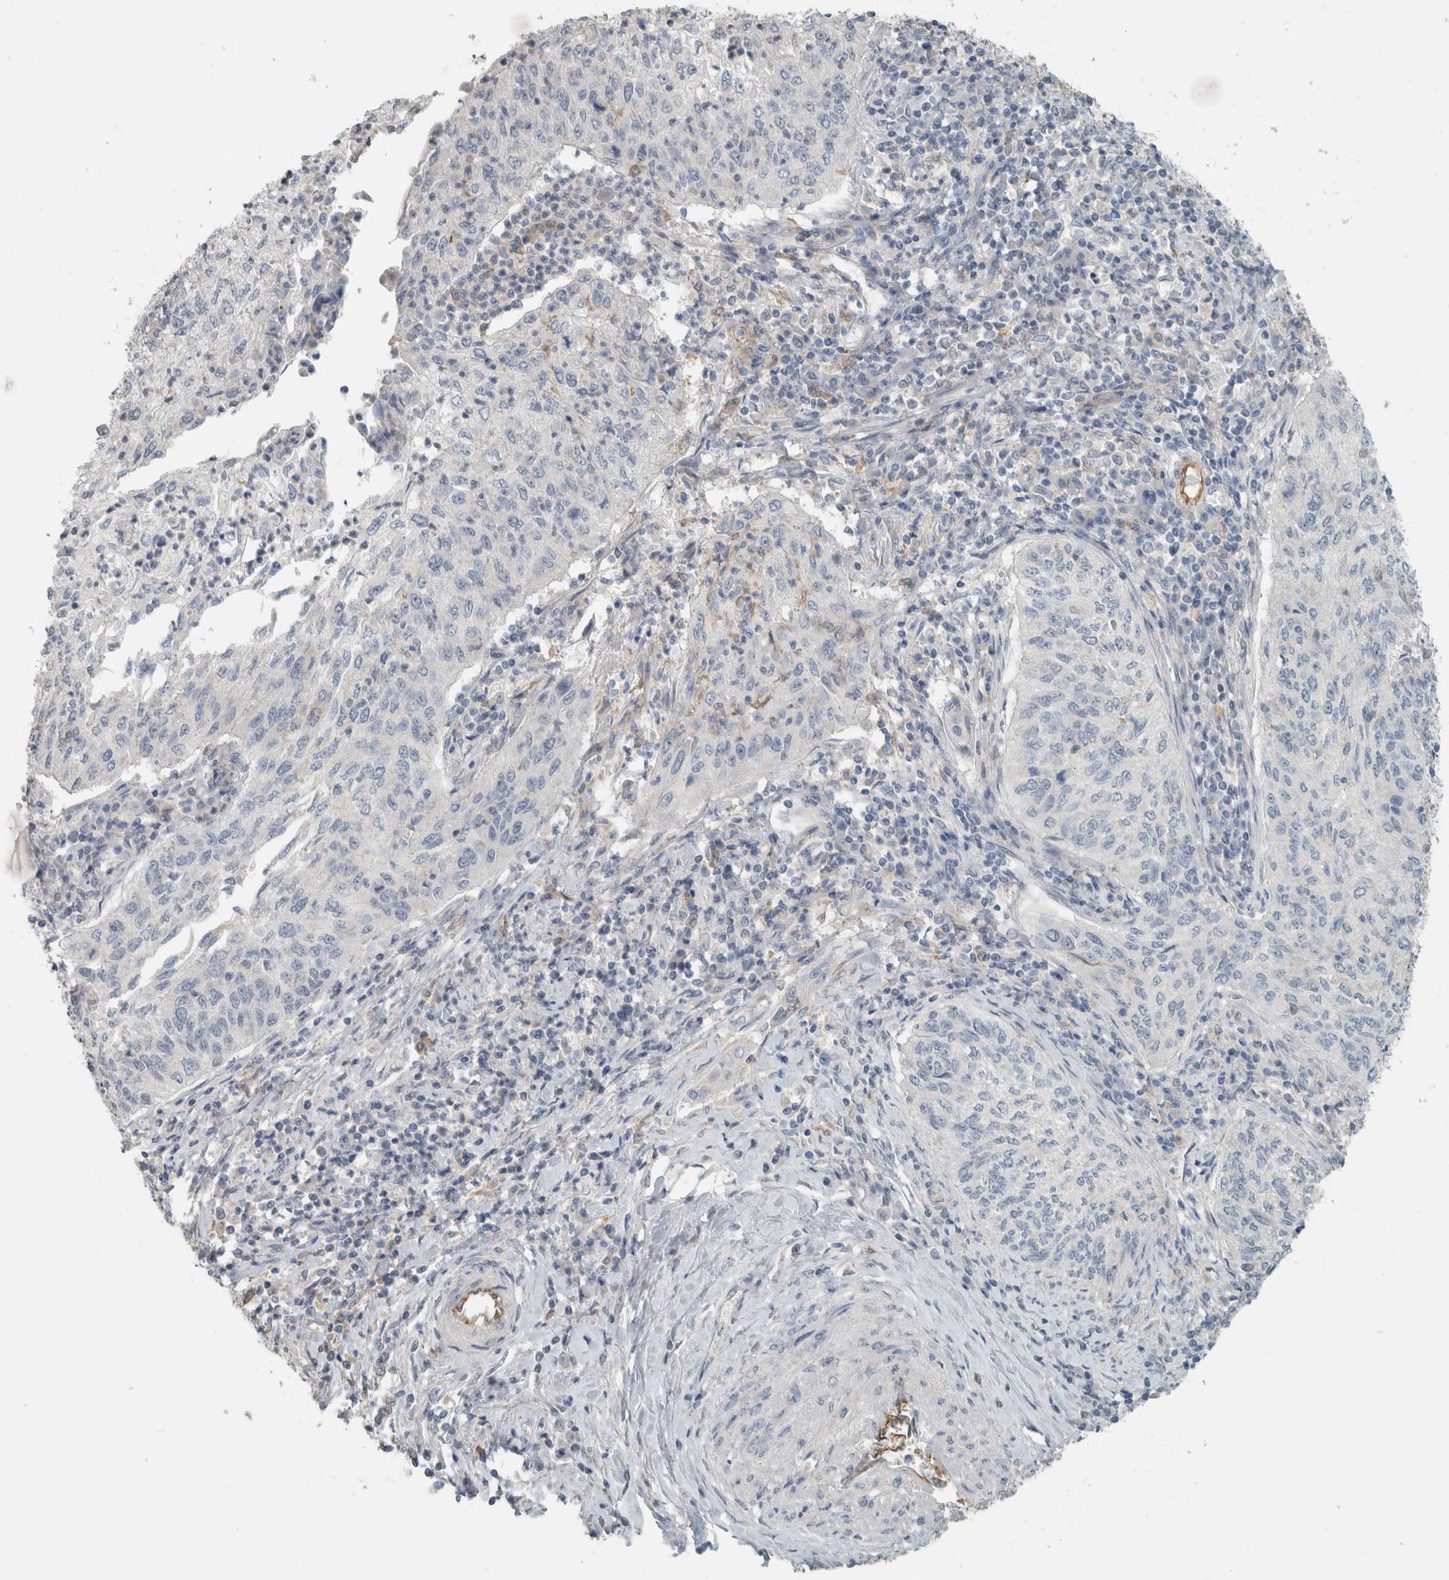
{"staining": {"intensity": "negative", "quantity": "none", "location": "none"}, "tissue": "cervical cancer", "cell_type": "Tumor cells", "image_type": "cancer", "snomed": [{"axis": "morphology", "description": "Squamous cell carcinoma, NOS"}, {"axis": "topography", "description": "Cervix"}], "caption": "This is a histopathology image of immunohistochemistry staining of cervical squamous cell carcinoma, which shows no expression in tumor cells.", "gene": "SCIN", "patient": {"sex": "female", "age": 30}}